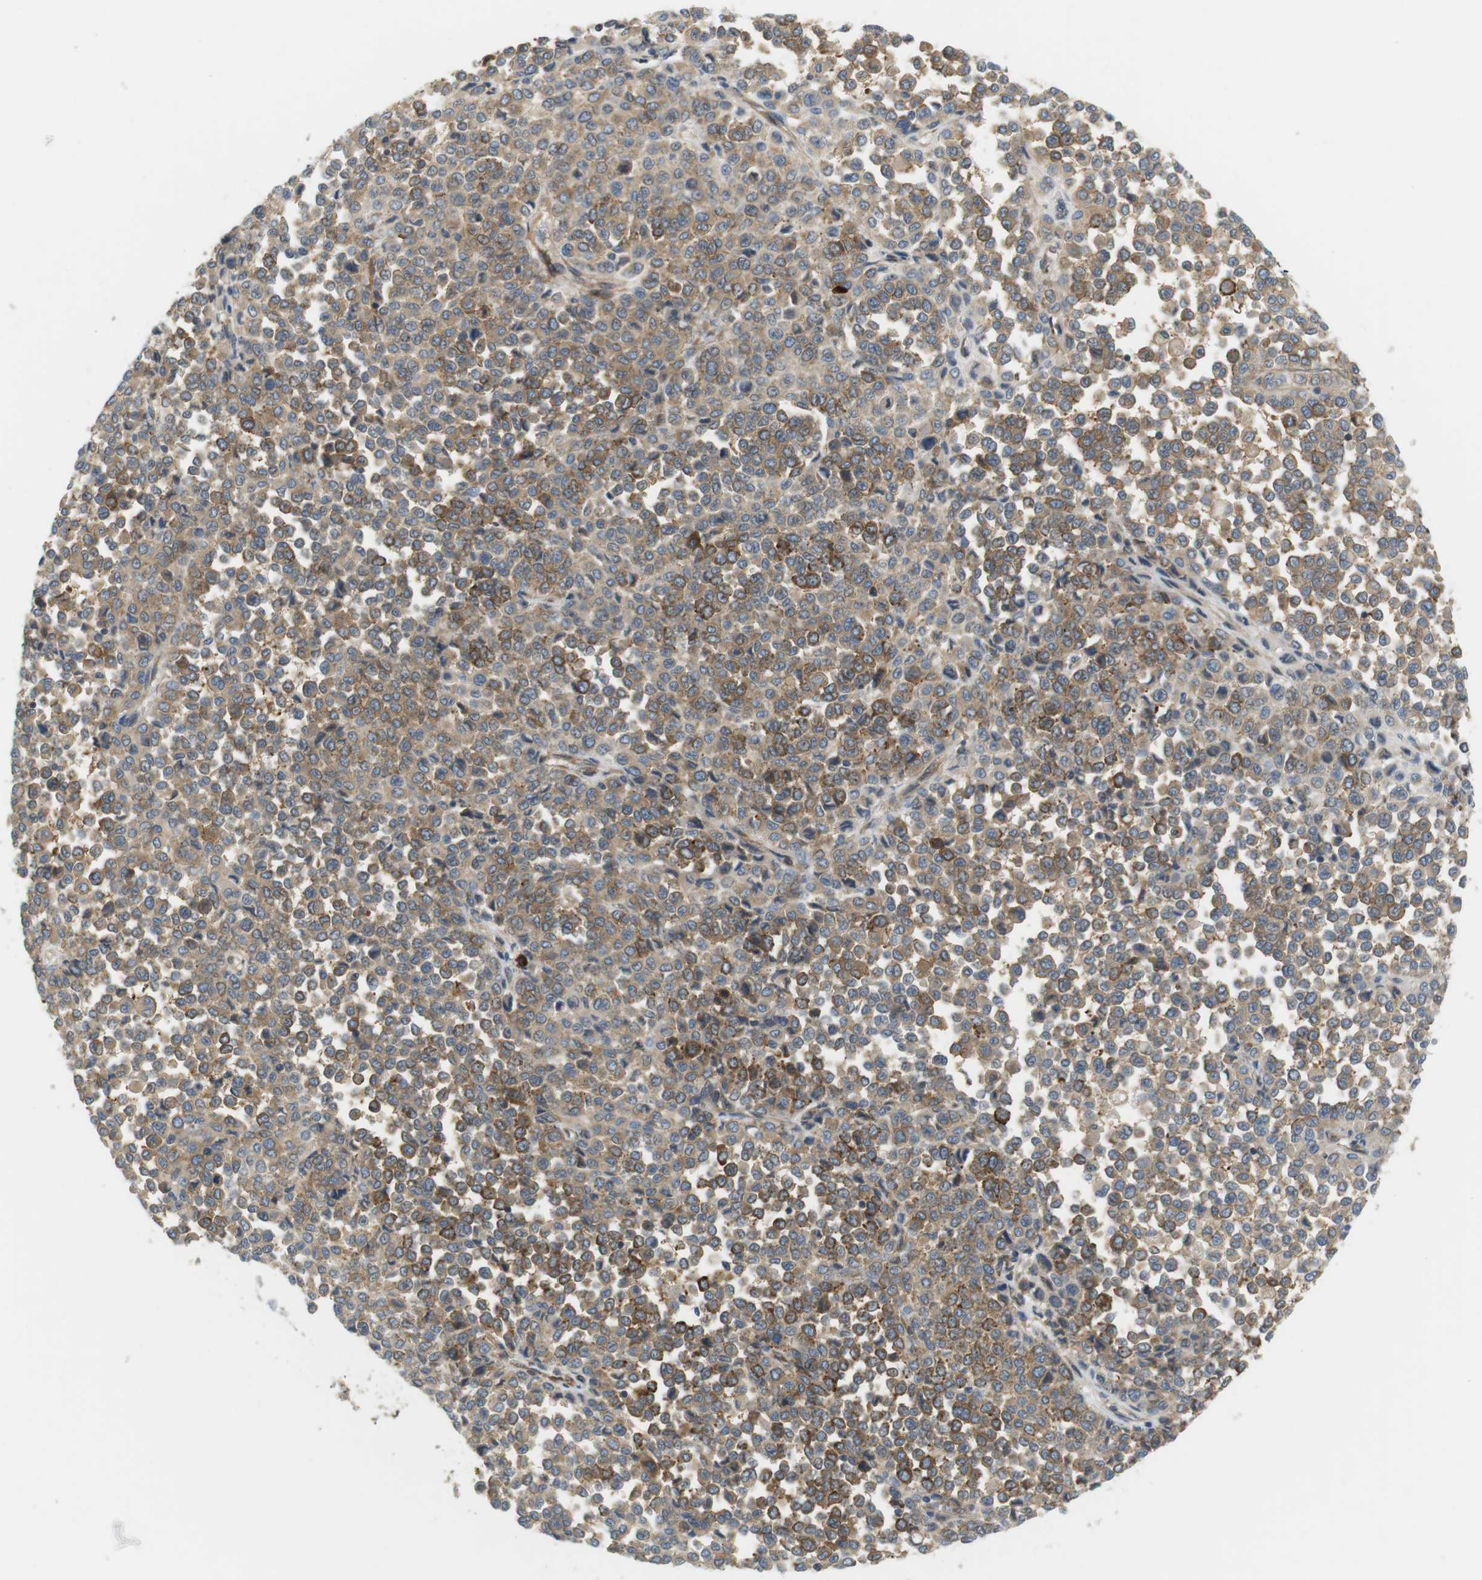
{"staining": {"intensity": "moderate", "quantity": ">75%", "location": "cytoplasmic/membranous"}, "tissue": "melanoma", "cell_type": "Tumor cells", "image_type": "cancer", "snomed": [{"axis": "morphology", "description": "Malignant melanoma, Metastatic site"}, {"axis": "topography", "description": "Pancreas"}], "caption": "Immunohistochemistry (DAB (3,3'-diaminobenzidine)) staining of human melanoma demonstrates moderate cytoplasmic/membranous protein positivity in approximately >75% of tumor cells.", "gene": "TMEM200A", "patient": {"sex": "female", "age": 30}}